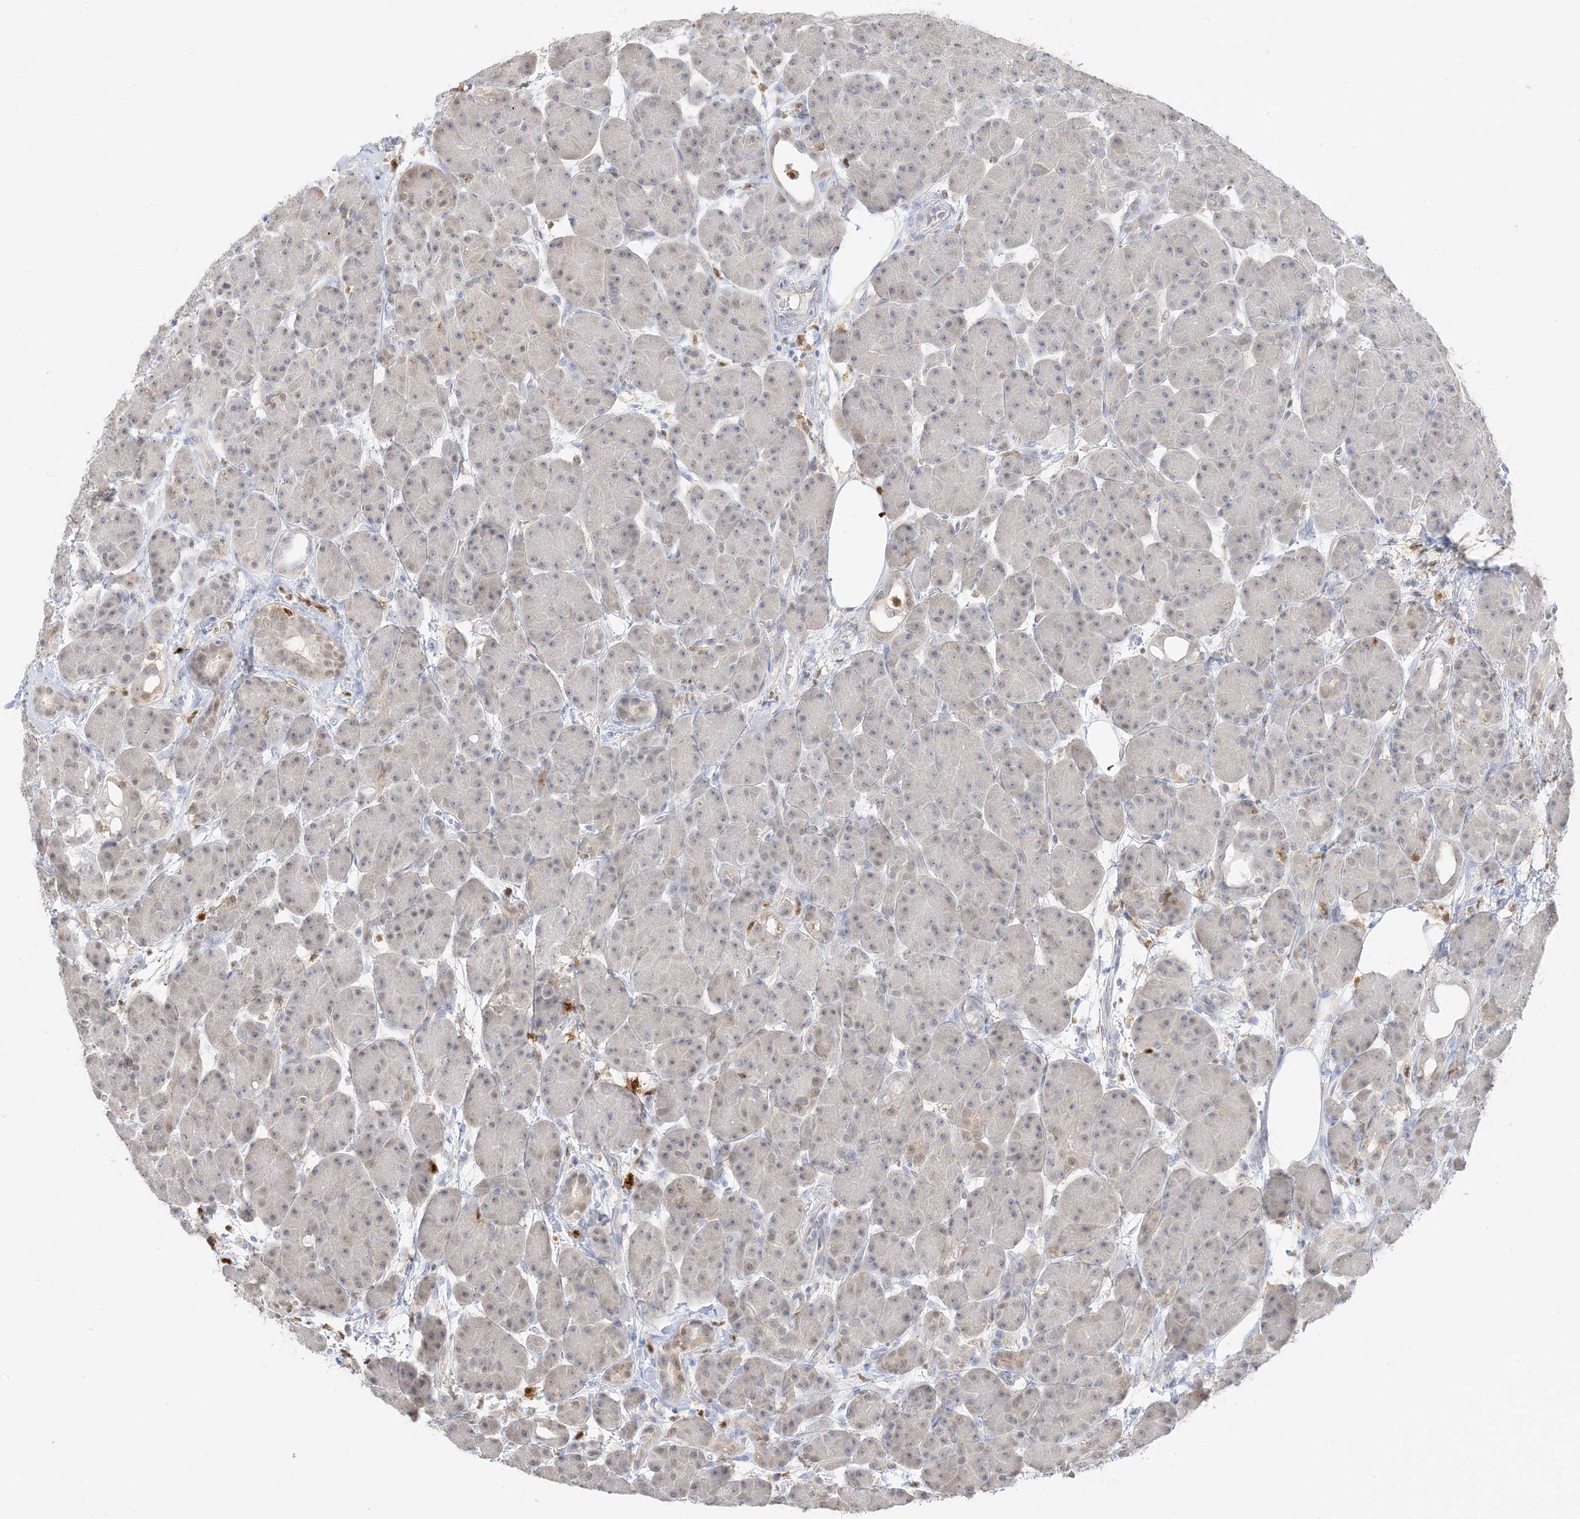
{"staining": {"intensity": "weak", "quantity": "<25%", "location": "cytoplasmic/membranous"}, "tissue": "pancreas", "cell_type": "Exocrine glandular cells", "image_type": "normal", "snomed": [{"axis": "morphology", "description": "Normal tissue, NOS"}, {"axis": "topography", "description": "Pancreas"}], "caption": "Immunohistochemistry of benign pancreas demonstrates no staining in exocrine glandular cells.", "gene": "GCA", "patient": {"sex": "male", "age": 63}}